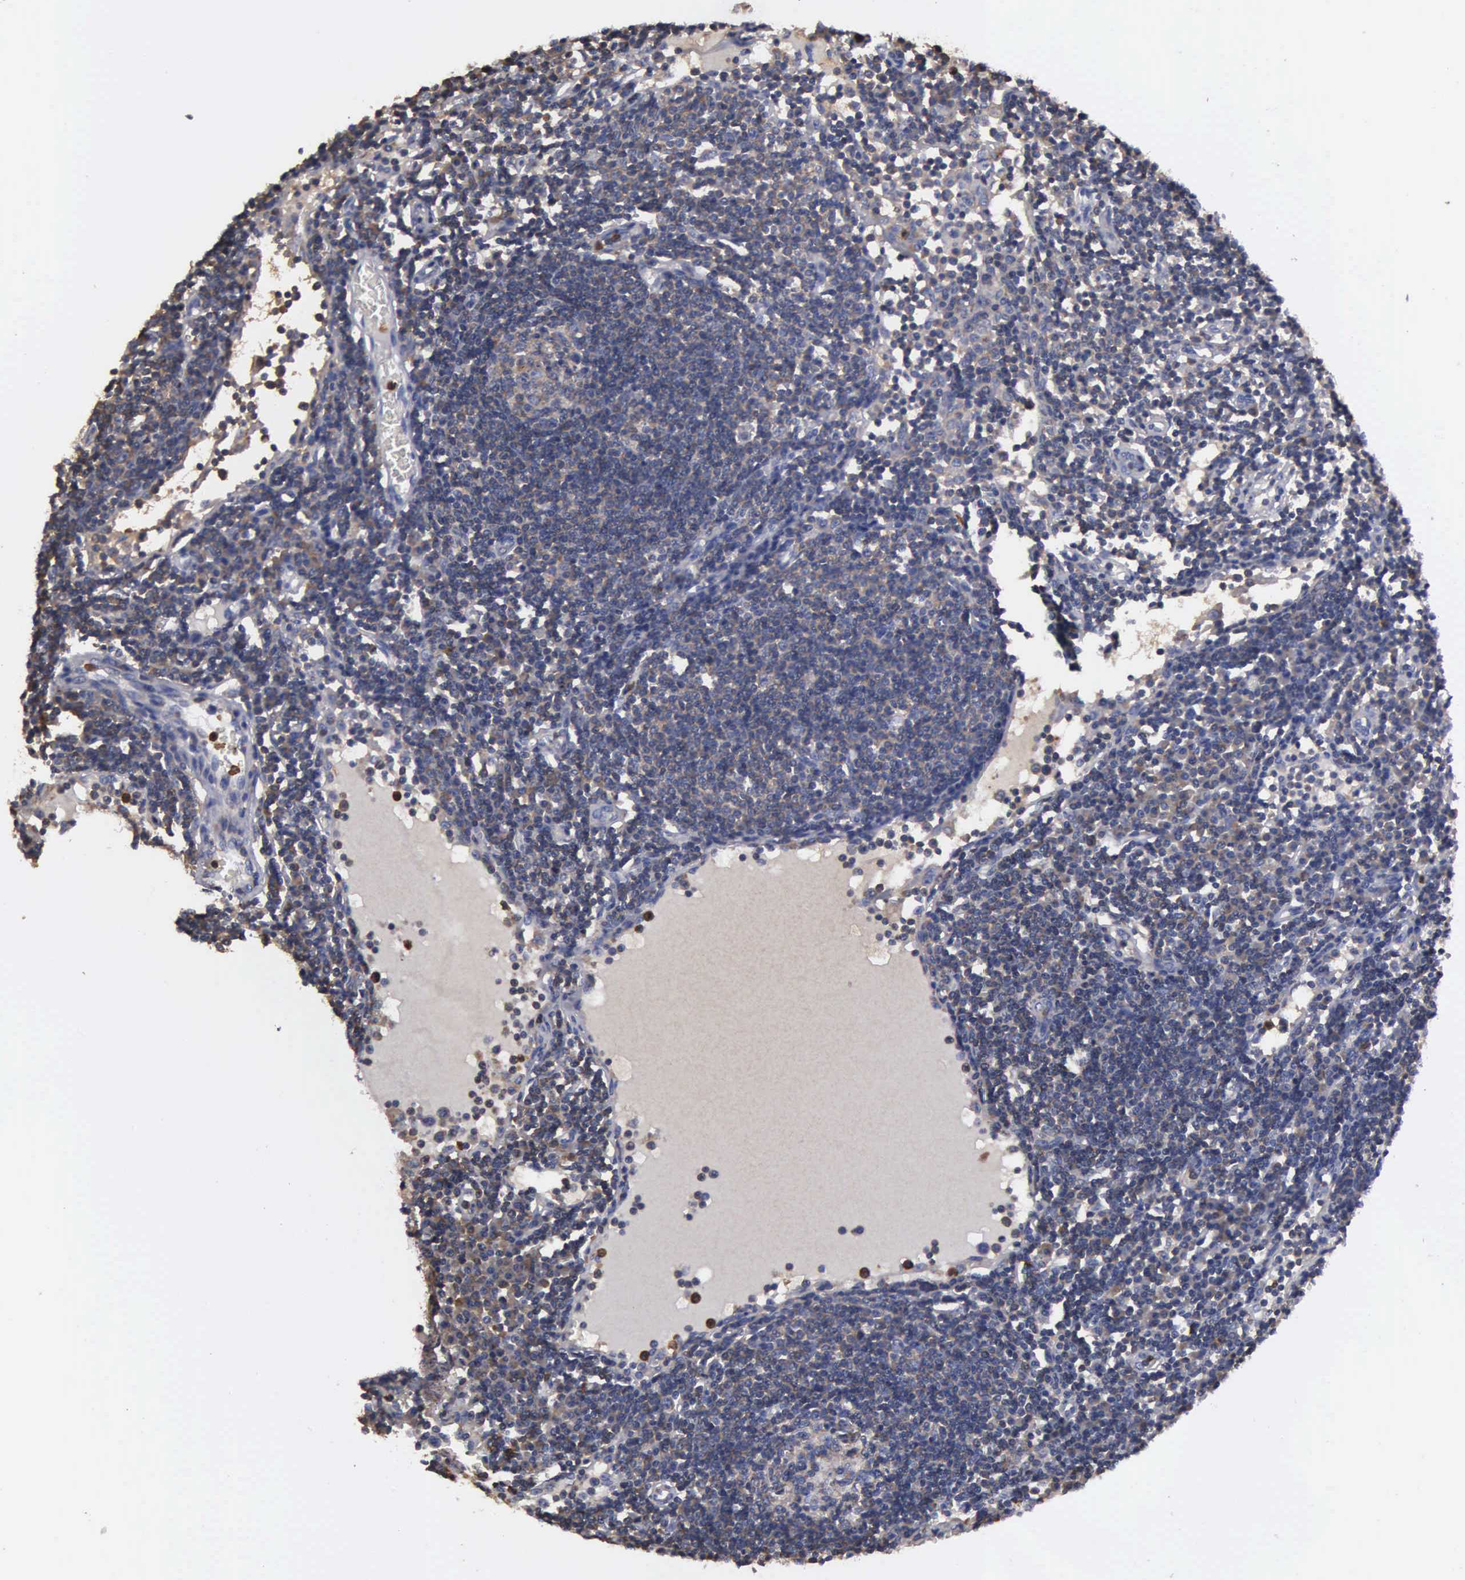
{"staining": {"intensity": "weak", "quantity": "25%-75%", "location": "cytoplasmic/membranous"}, "tissue": "lymph node", "cell_type": "Germinal center cells", "image_type": "normal", "snomed": [{"axis": "morphology", "description": "Normal tissue, NOS"}, {"axis": "topography", "description": "Lymph node"}], "caption": "High-magnification brightfield microscopy of normal lymph node stained with DAB (3,3'-diaminobenzidine) (brown) and counterstained with hematoxylin (blue). germinal center cells exhibit weak cytoplasmic/membranous staining is appreciated in about25%-75% of cells.", "gene": "G6PD", "patient": {"sex": "female", "age": 55}}